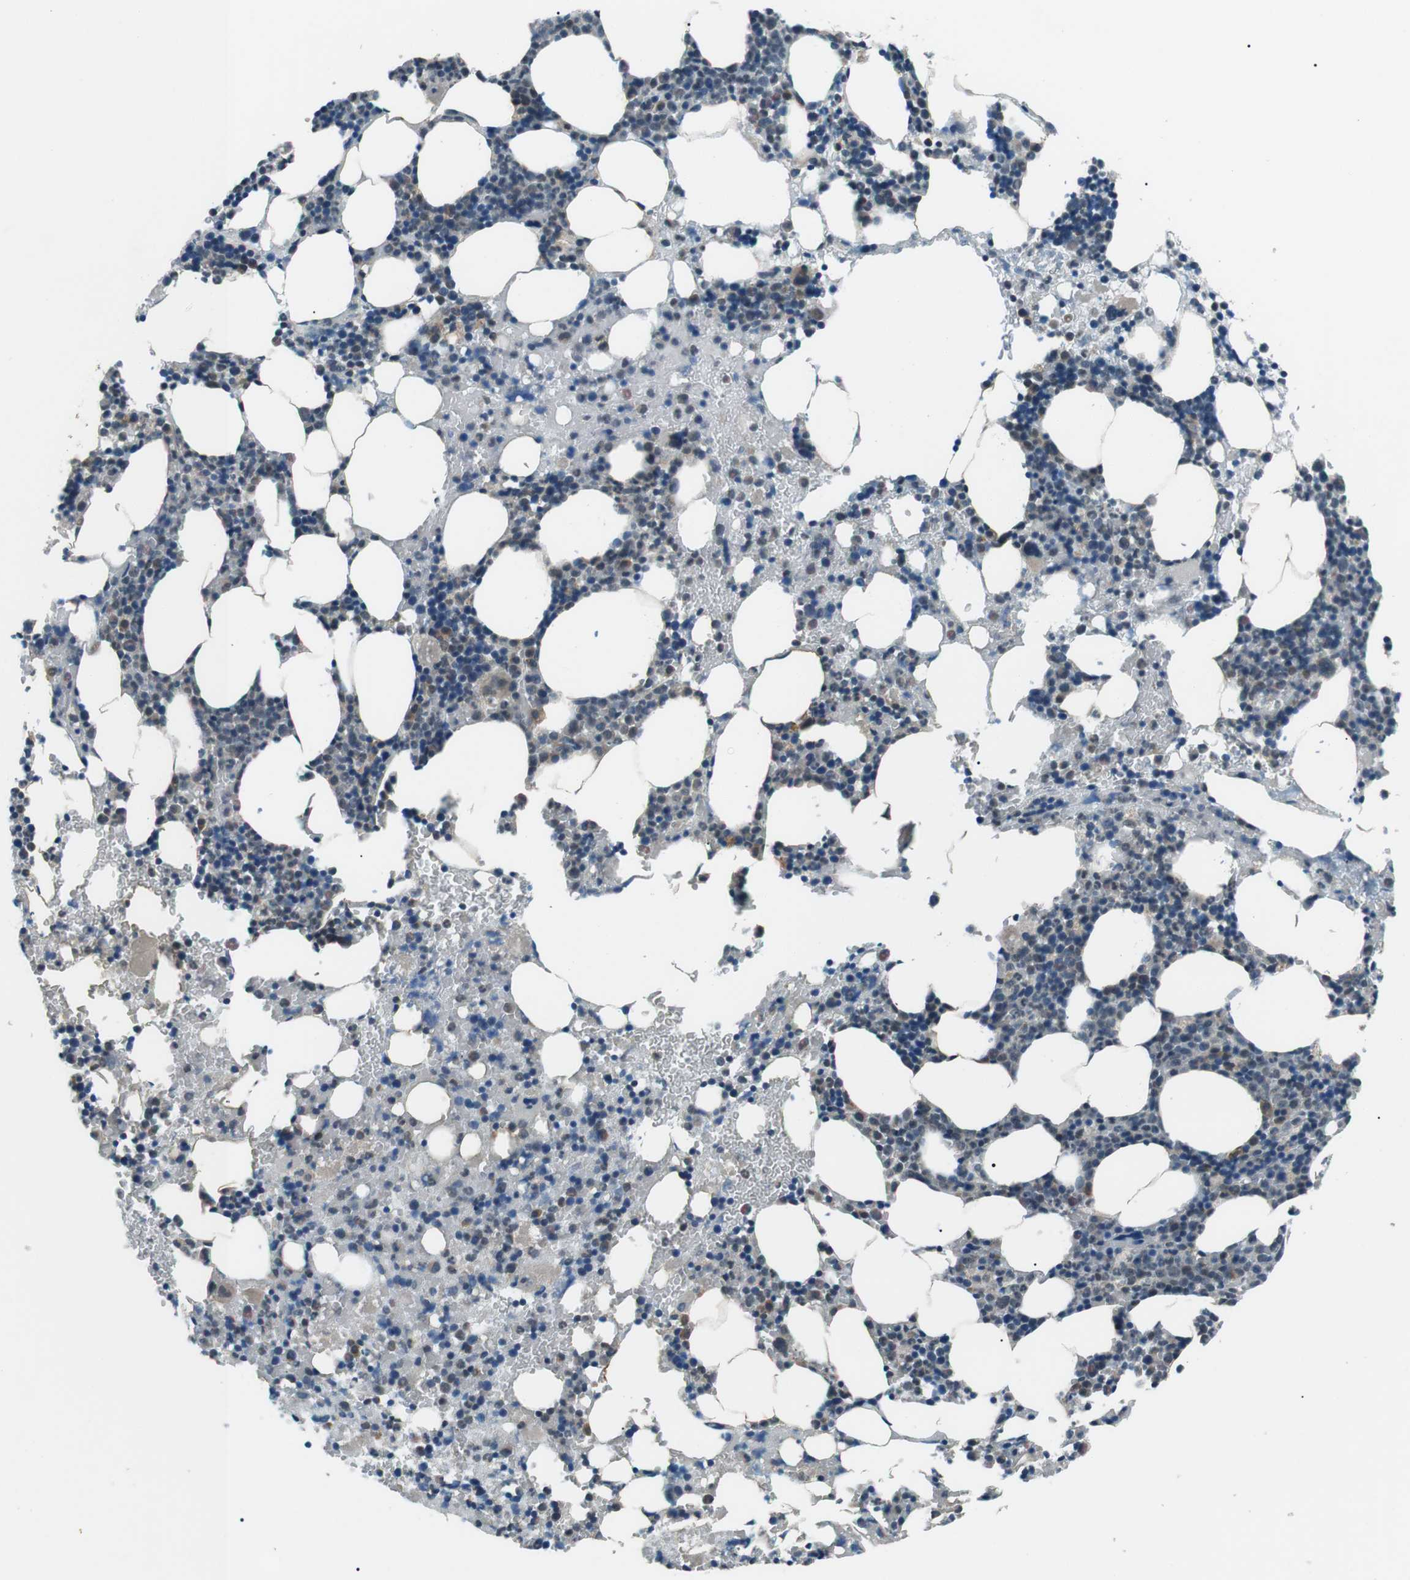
{"staining": {"intensity": "moderate", "quantity": "<25%", "location": "cytoplasmic/membranous"}, "tissue": "bone marrow", "cell_type": "Hematopoietic cells", "image_type": "normal", "snomed": [{"axis": "morphology", "description": "Normal tissue, NOS"}, {"axis": "morphology", "description": "Inflammation, NOS"}, {"axis": "topography", "description": "Bone marrow"}], "caption": "A low amount of moderate cytoplasmic/membranous expression is present in about <25% of hematopoietic cells in normal bone marrow.", "gene": "LRIG2", "patient": {"sex": "female", "age": 64}}